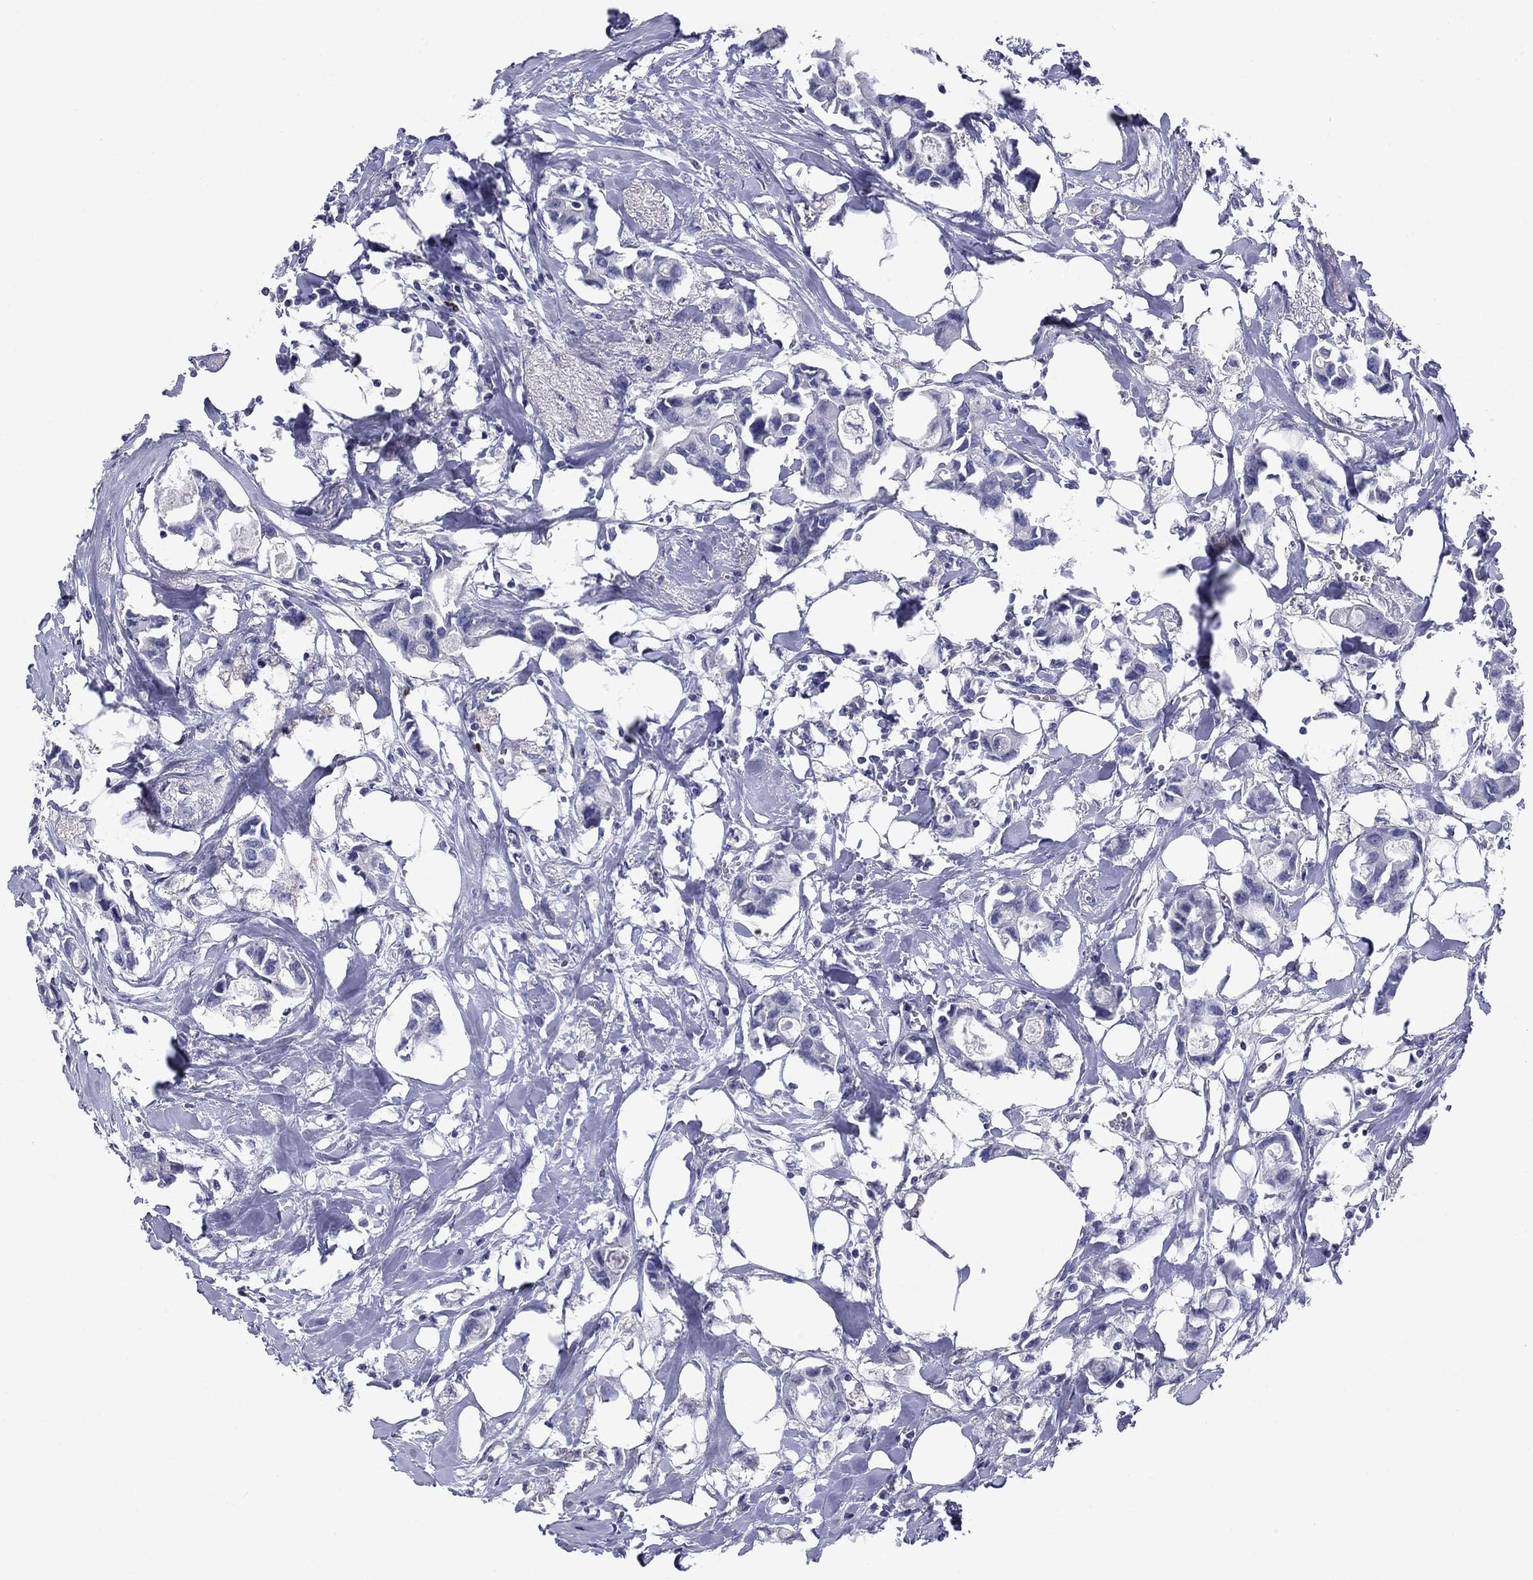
{"staining": {"intensity": "negative", "quantity": "none", "location": "none"}, "tissue": "breast cancer", "cell_type": "Tumor cells", "image_type": "cancer", "snomed": [{"axis": "morphology", "description": "Duct carcinoma"}, {"axis": "topography", "description": "Breast"}], "caption": "DAB (3,3'-diaminobenzidine) immunohistochemical staining of human invasive ductal carcinoma (breast) shows no significant staining in tumor cells.", "gene": "CACNA1A", "patient": {"sex": "female", "age": 83}}